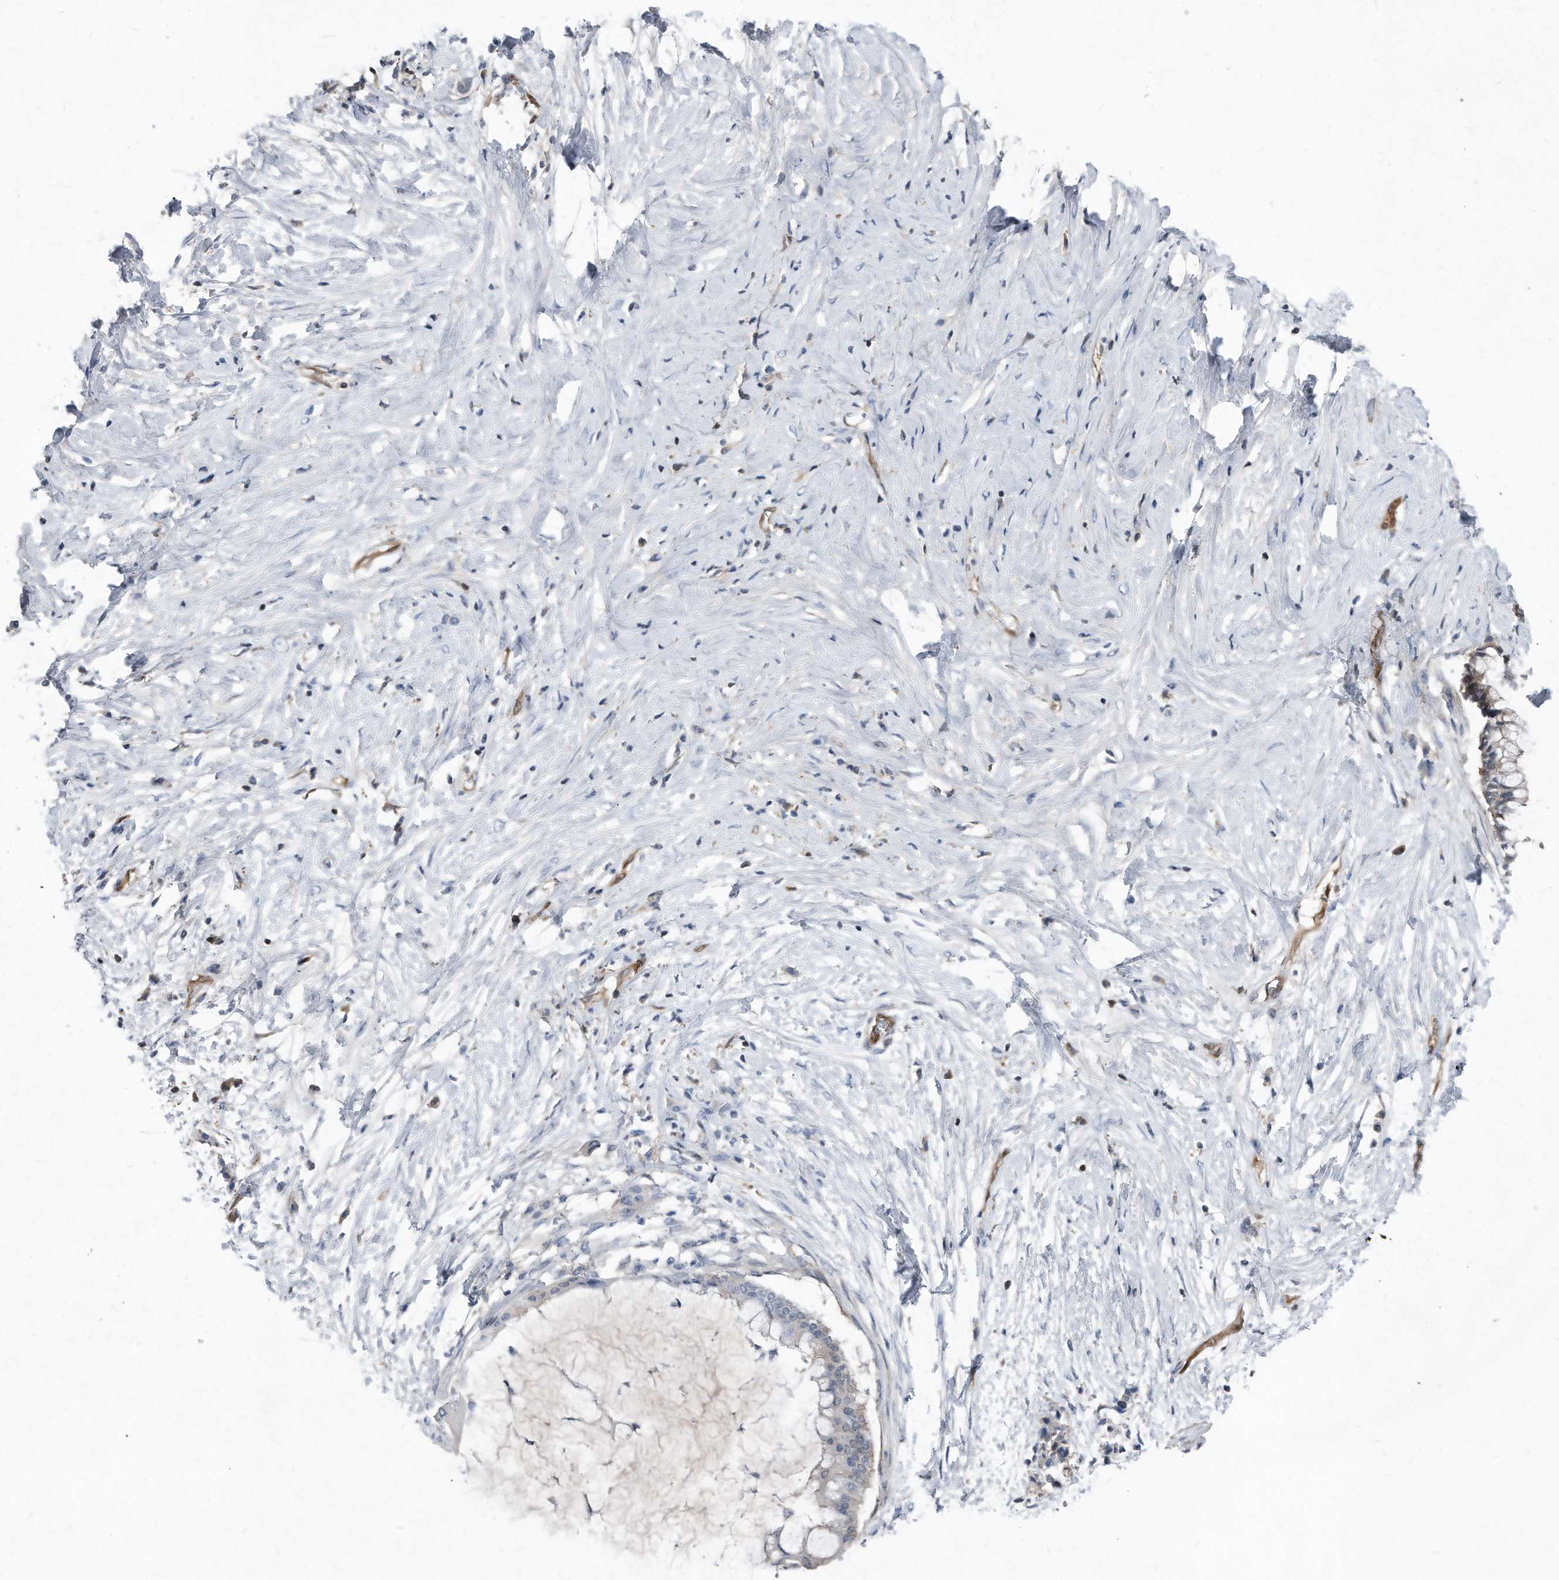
{"staining": {"intensity": "negative", "quantity": "none", "location": "none"}, "tissue": "pancreatic cancer", "cell_type": "Tumor cells", "image_type": "cancer", "snomed": [{"axis": "morphology", "description": "Adenocarcinoma, NOS"}, {"axis": "topography", "description": "Pancreas"}], "caption": "Pancreatic cancer (adenocarcinoma) stained for a protein using IHC demonstrates no expression tumor cells.", "gene": "MAP2K6", "patient": {"sex": "male", "age": 41}}